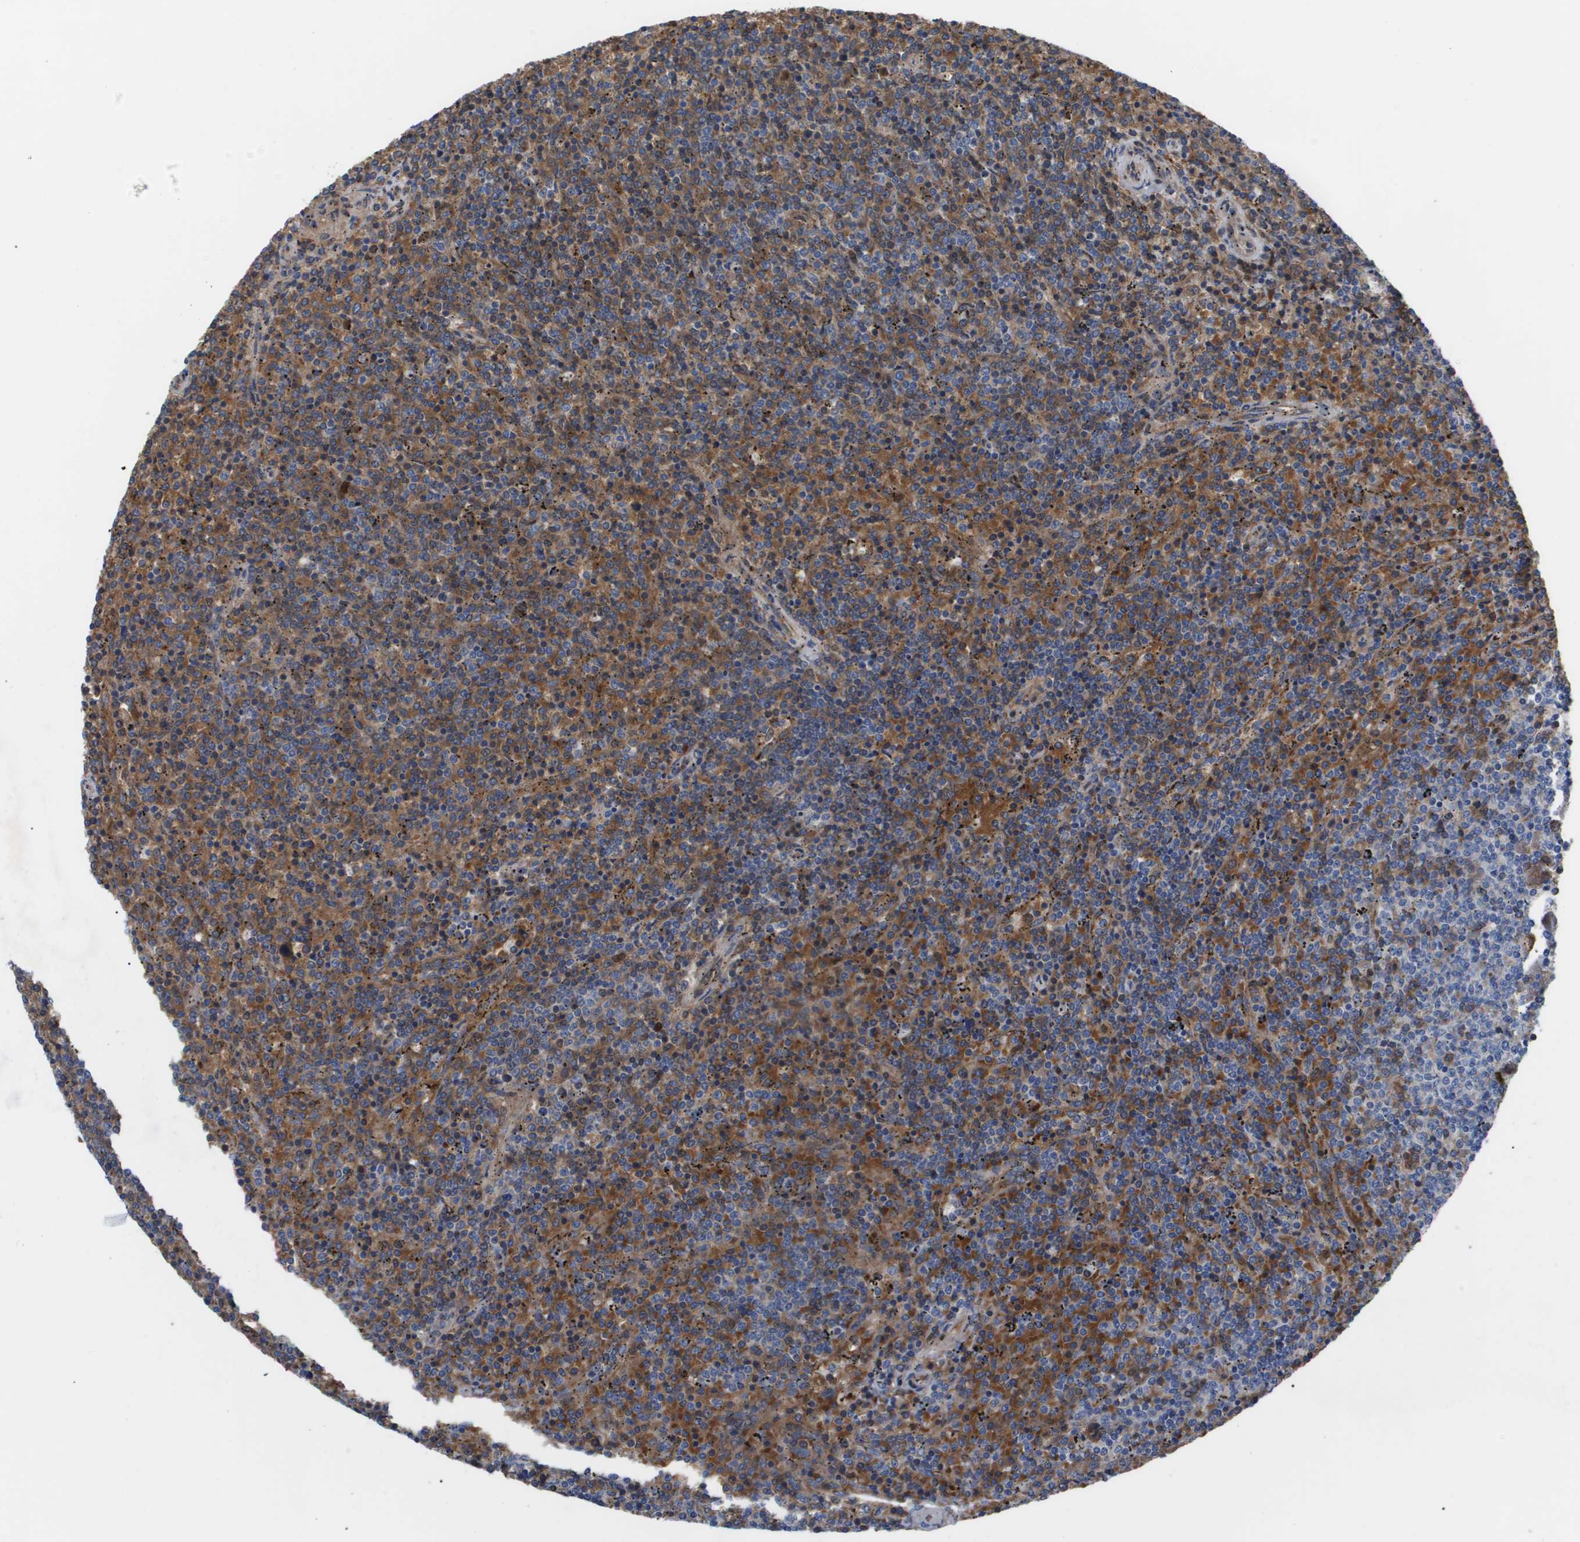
{"staining": {"intensity": "moderate", "quantity": ">75%", "location": "cytoplasmic/membranous"}, "tissue": "lymphoma", "cell_type": "Tumor cells", "image_type": "cancer", "snomed": [{"axis": "morphology", "description": "Malignant lymphoma, non-Hodgkin's type, Low grade"}, {"axis": "topography", "description": "Spleen"}], "caption": "A brown stain shows moderate cytoplasmic/membranous positivity of a protein in human malignant lymphoma, non-Hodgkin's type (low-grade) tumor cells. (brown staining indicates protein expression, while blue staining denotes nuclei).", "gene": "SERPINA6", "patient": {"sex": "female", "age": 50}}